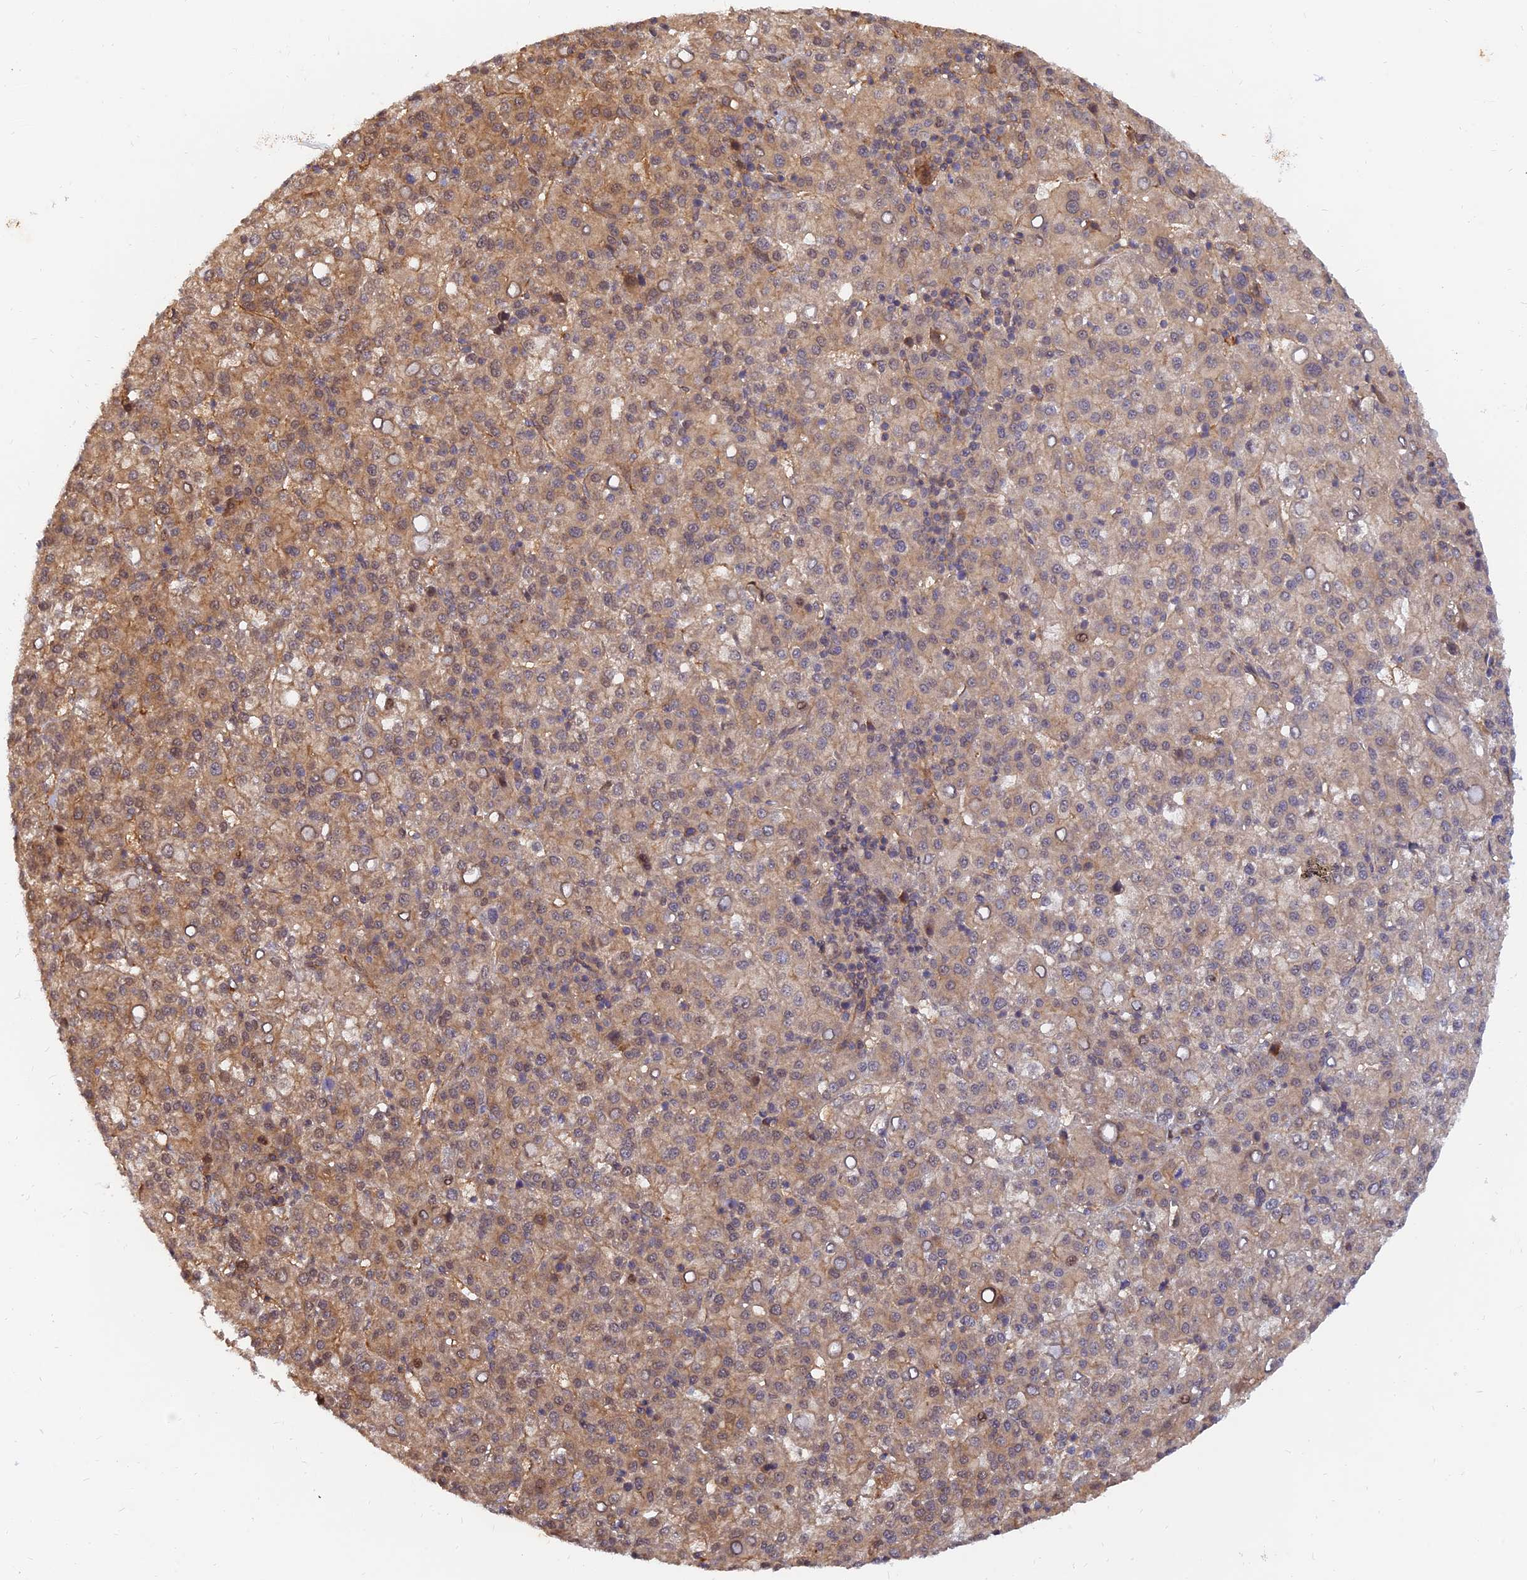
{"staining": {"intensity": "moderate", "quantity": ">75%", "location": "cytoplasmic/membranous,nuclear"}, "tissue": "liver cancer", "cell_type": "Tumor cells", "image_type": "cancer", "snomed": [{"axis": "morphology", "description": "Carcinoma, Hepatocellular, NOS"}, {"axis": "topography", "description": "Liver"}], "caption": "Liver cancer stained with a protein marker demonstrates moderate staining in tumor cells.", "gene": "WDR41", "patient": {"sex": "female", "age": 58}}